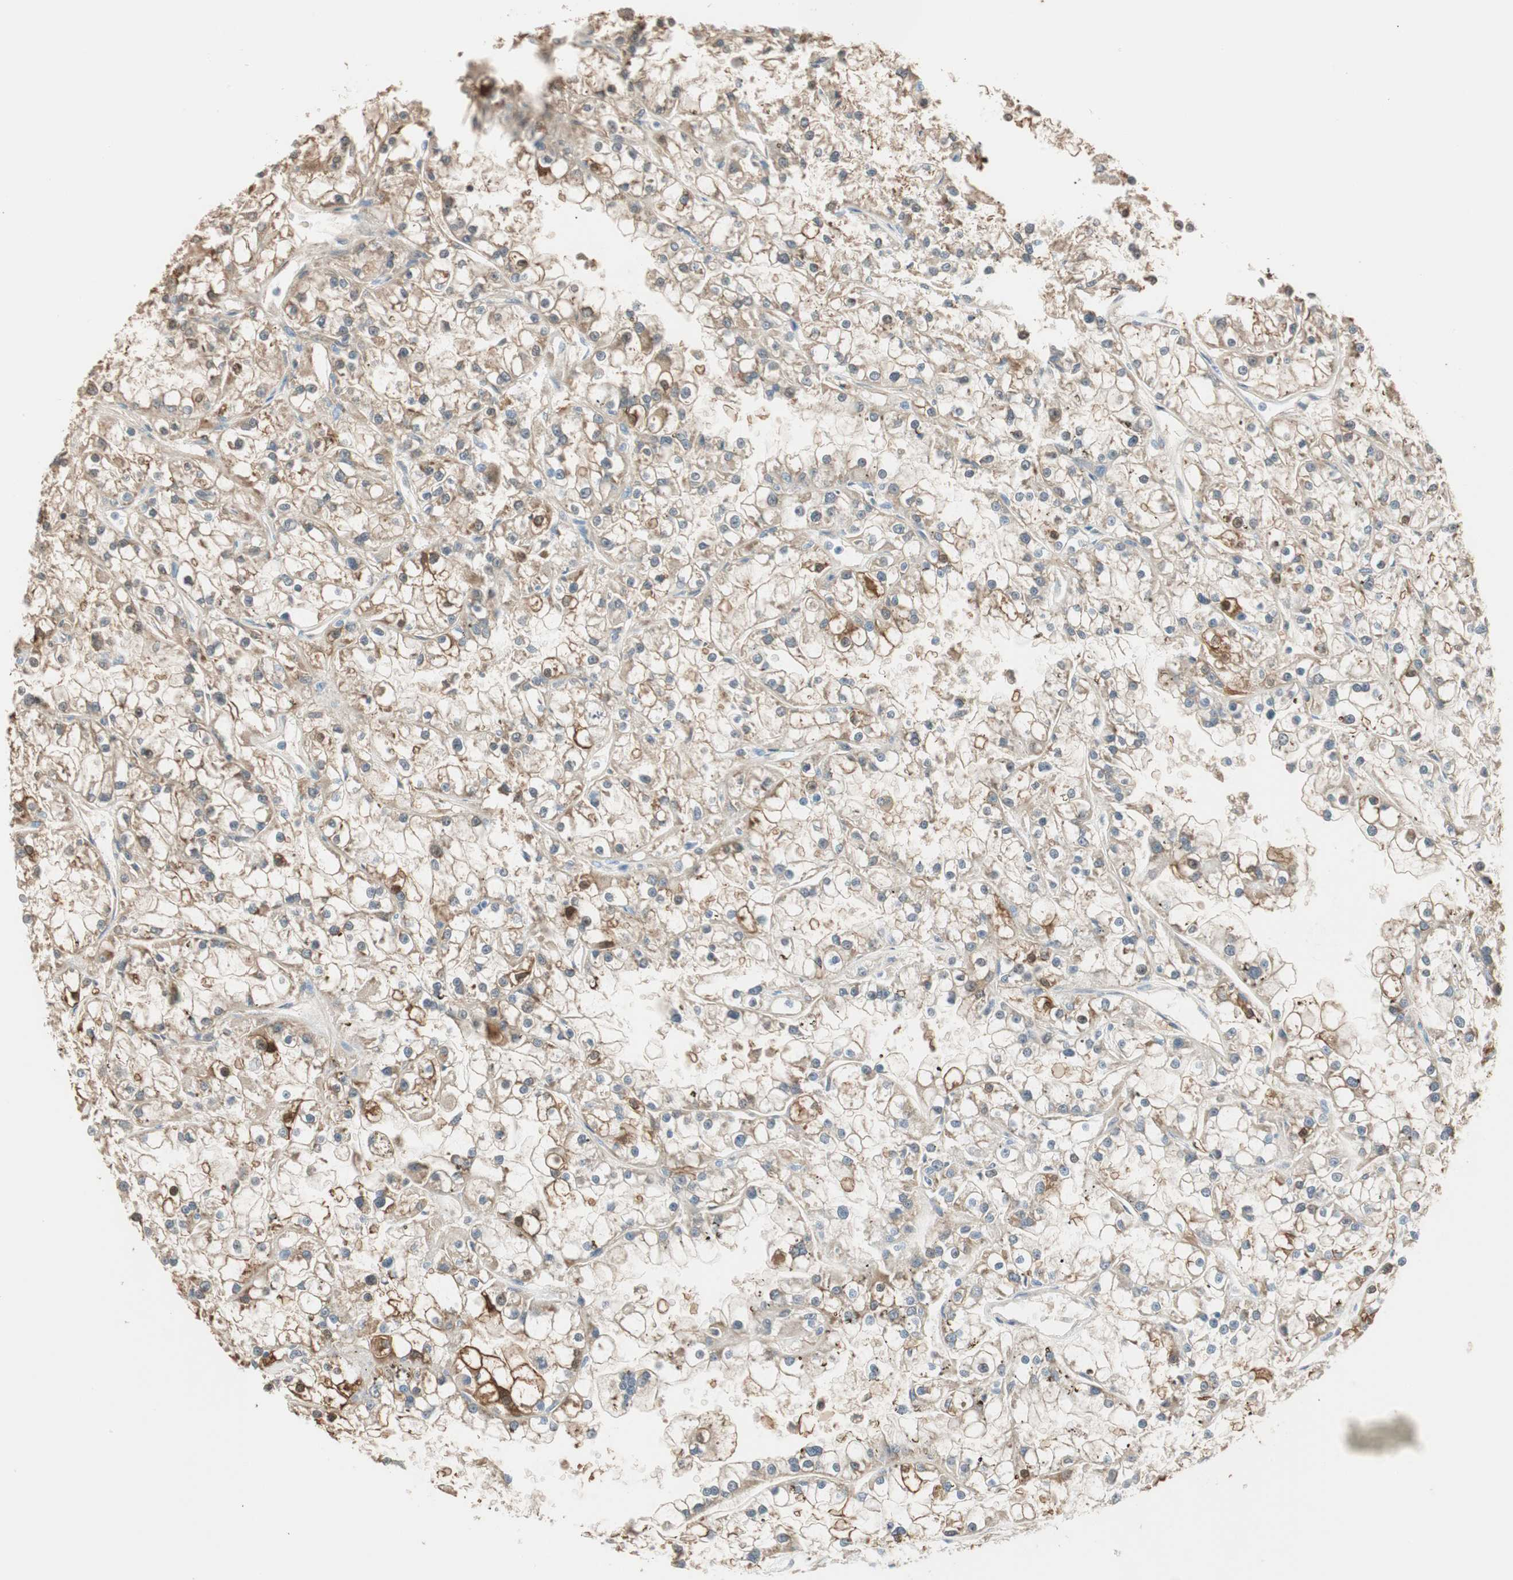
{"staining": {"intensity": "moderate", "quantity": "25%-75%", "location": "cytoplasmic/membranous,nuclear"}, "tissue": "renal cancer", "cell_type": "Tumor cells", "image_type": "cancer", "snomed": [{"axis": "morphology", "description": "Adenocarcinoma, NOS"}, {"axis": "topography", "description": "Kidney"}], "caption": "Immunohistochemistry (IHC) photomicrograph of adenocarcinoma (renal) stained for a protein (brown), which demonstrates medium levels of moderate cytoplasmic/membranous and nuclear positivity in about 25%-75% of tumor cells.", "gene": "CDK3", "patient": {"sex": "female", "age": 52}}